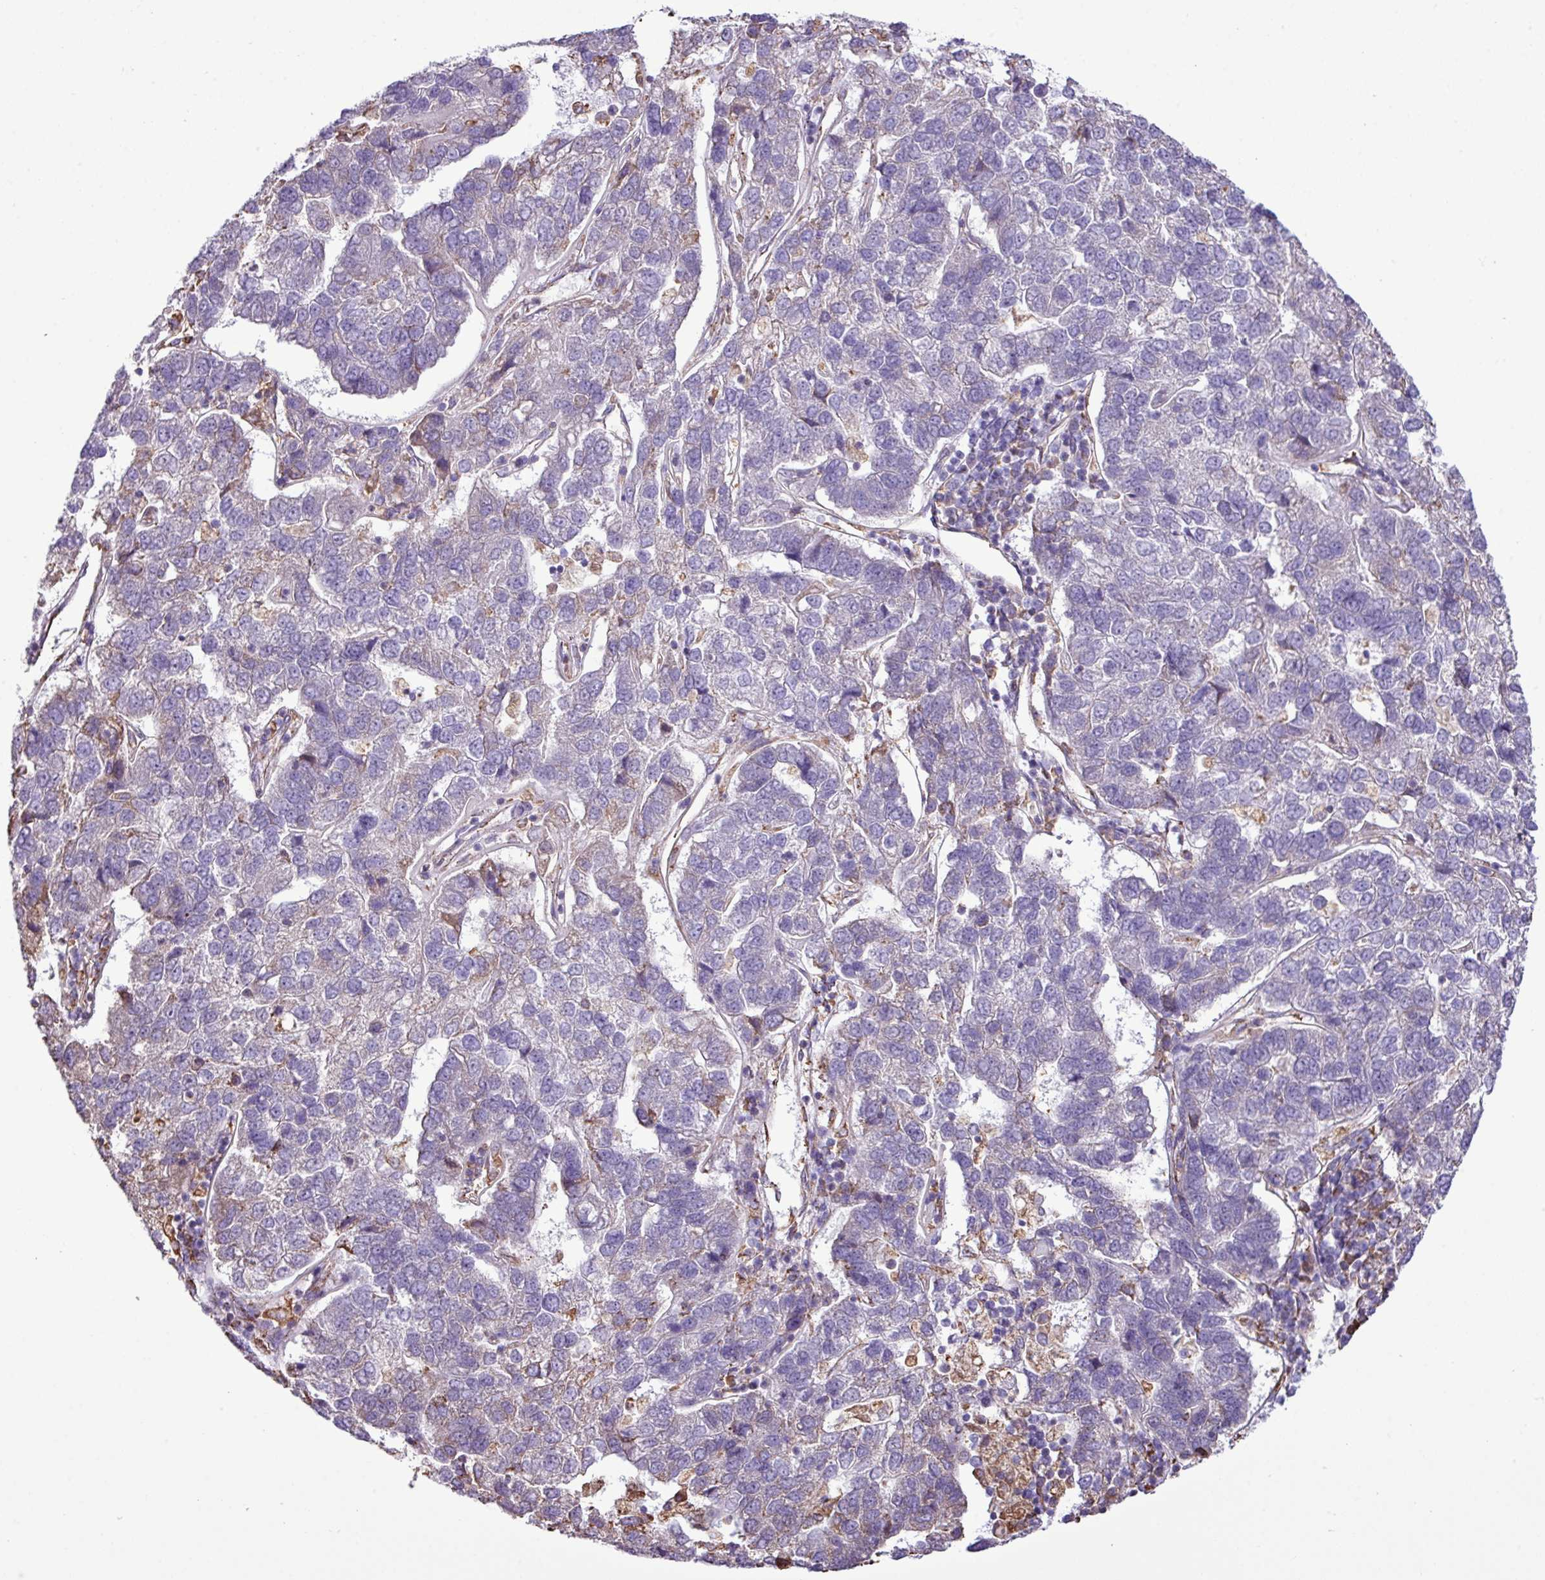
{"staining": {"intensity": "negative", "quantity": "none", "location": "none"}, "tissue": "pancreatic cancer", "cell_type": "Tumor cells", "image_type": "cancer", "snomed": [{"axis": "morphology", "description": "Adenocarcinoma, NOS"}, {"axis": "topography", "description": "Pancreas"}], "caption": "An immunohistochemistry (IHC) image of adenocarcinoma (pancreatic) is shown. There is no staining in tumor cells of adenocarcinoma (pancreatic).", "gene": "ZSCAN5A", "patient": {"sex": "female", "age": 61}}